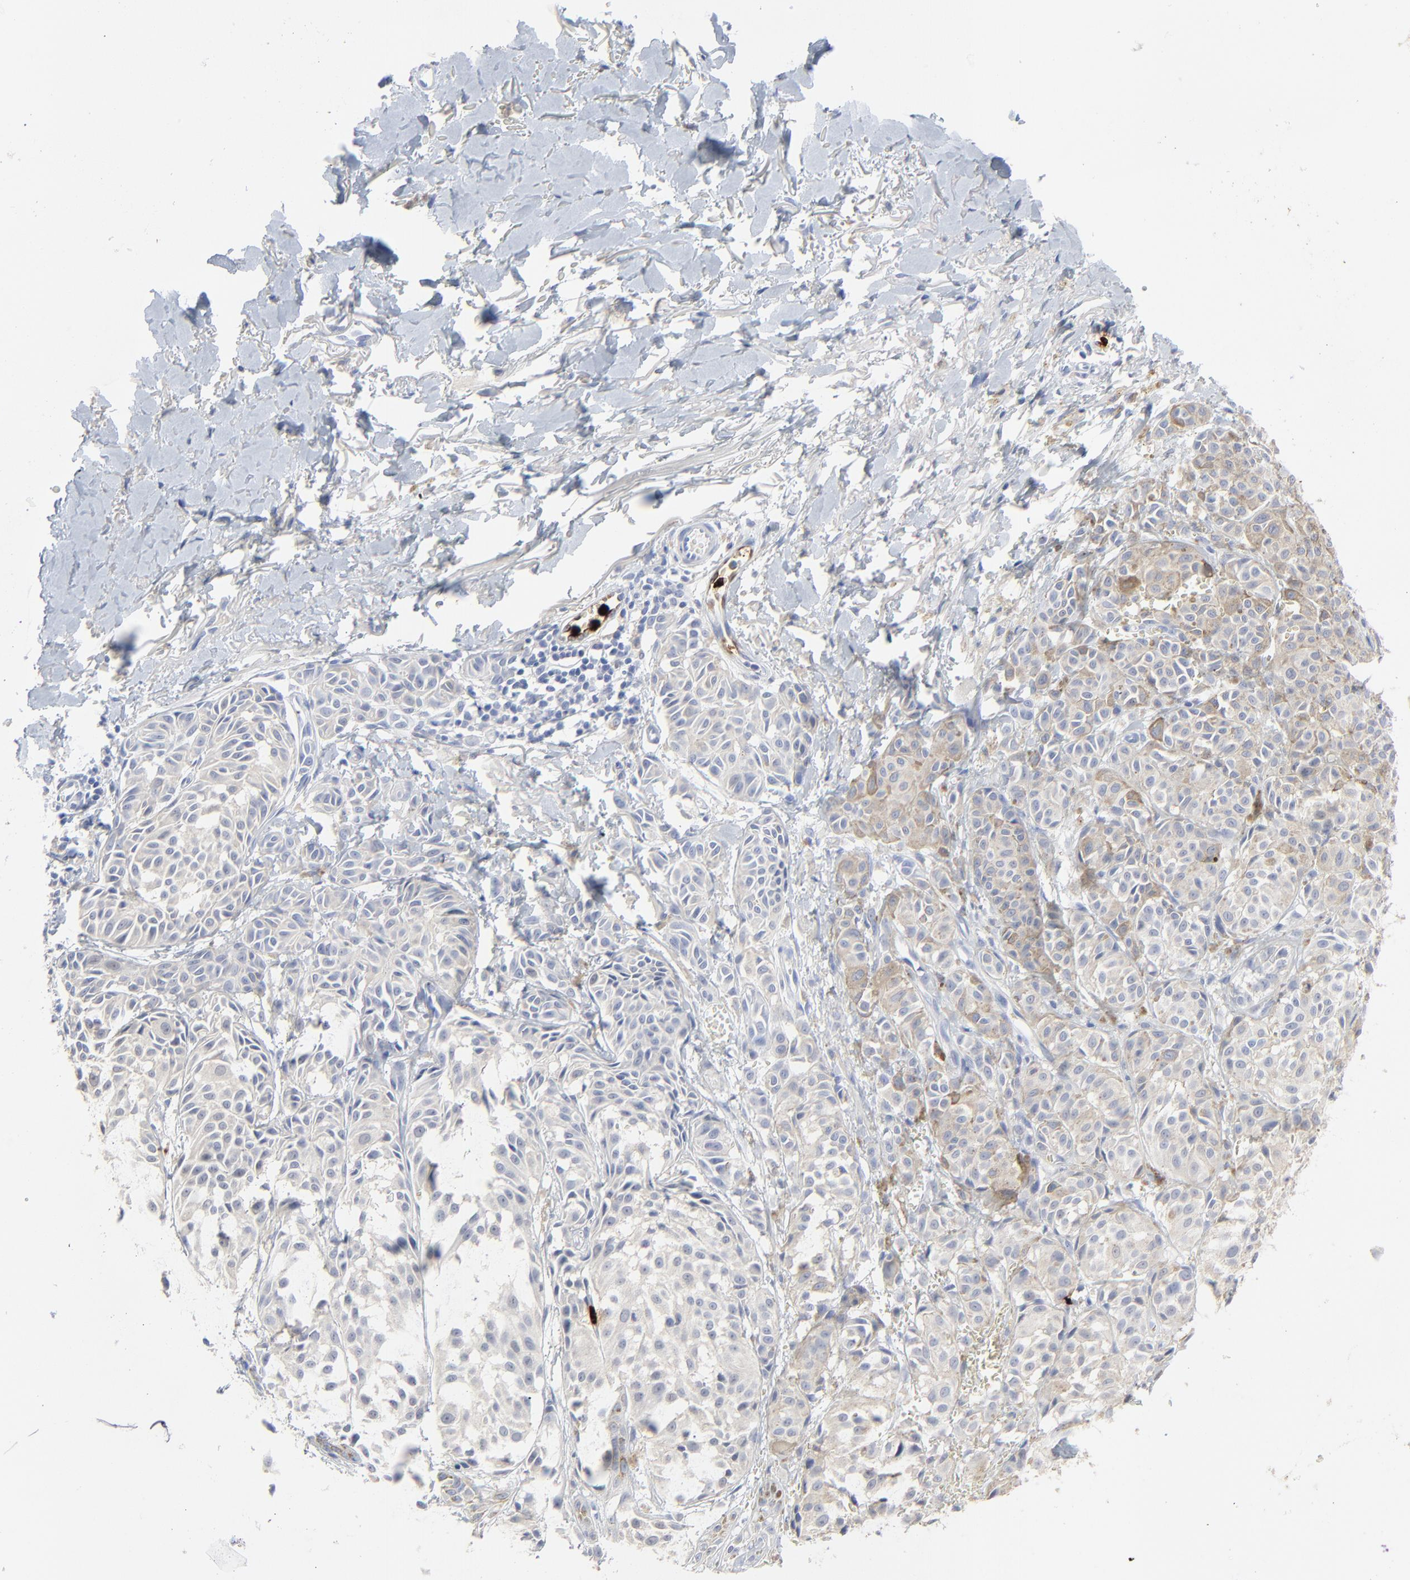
{"staining": {"intensity": "weak", "quantity": "<25%", "location": "cytoplasmic/membranous"}, "tissue": "melanoma", "cell_type": "Tumor cells", "image_type": "cancer", "snomed": [{"axis": "morphology", "description": "Malignant melanoma, NOS"}, {"axis": "topography", "description": "Skin"}], "caption": "A high-resolution photomicrograph shows immunohistochemistry staining of melanoma, which exhibits no significant expression in tumor cells. (Stains: DAB IHC with hematoxylin counter stain, Microscopy: brightfield microscopy at high magnification).", "gene": "LCN2", "patient": {"sex": "male", "age": 76}}